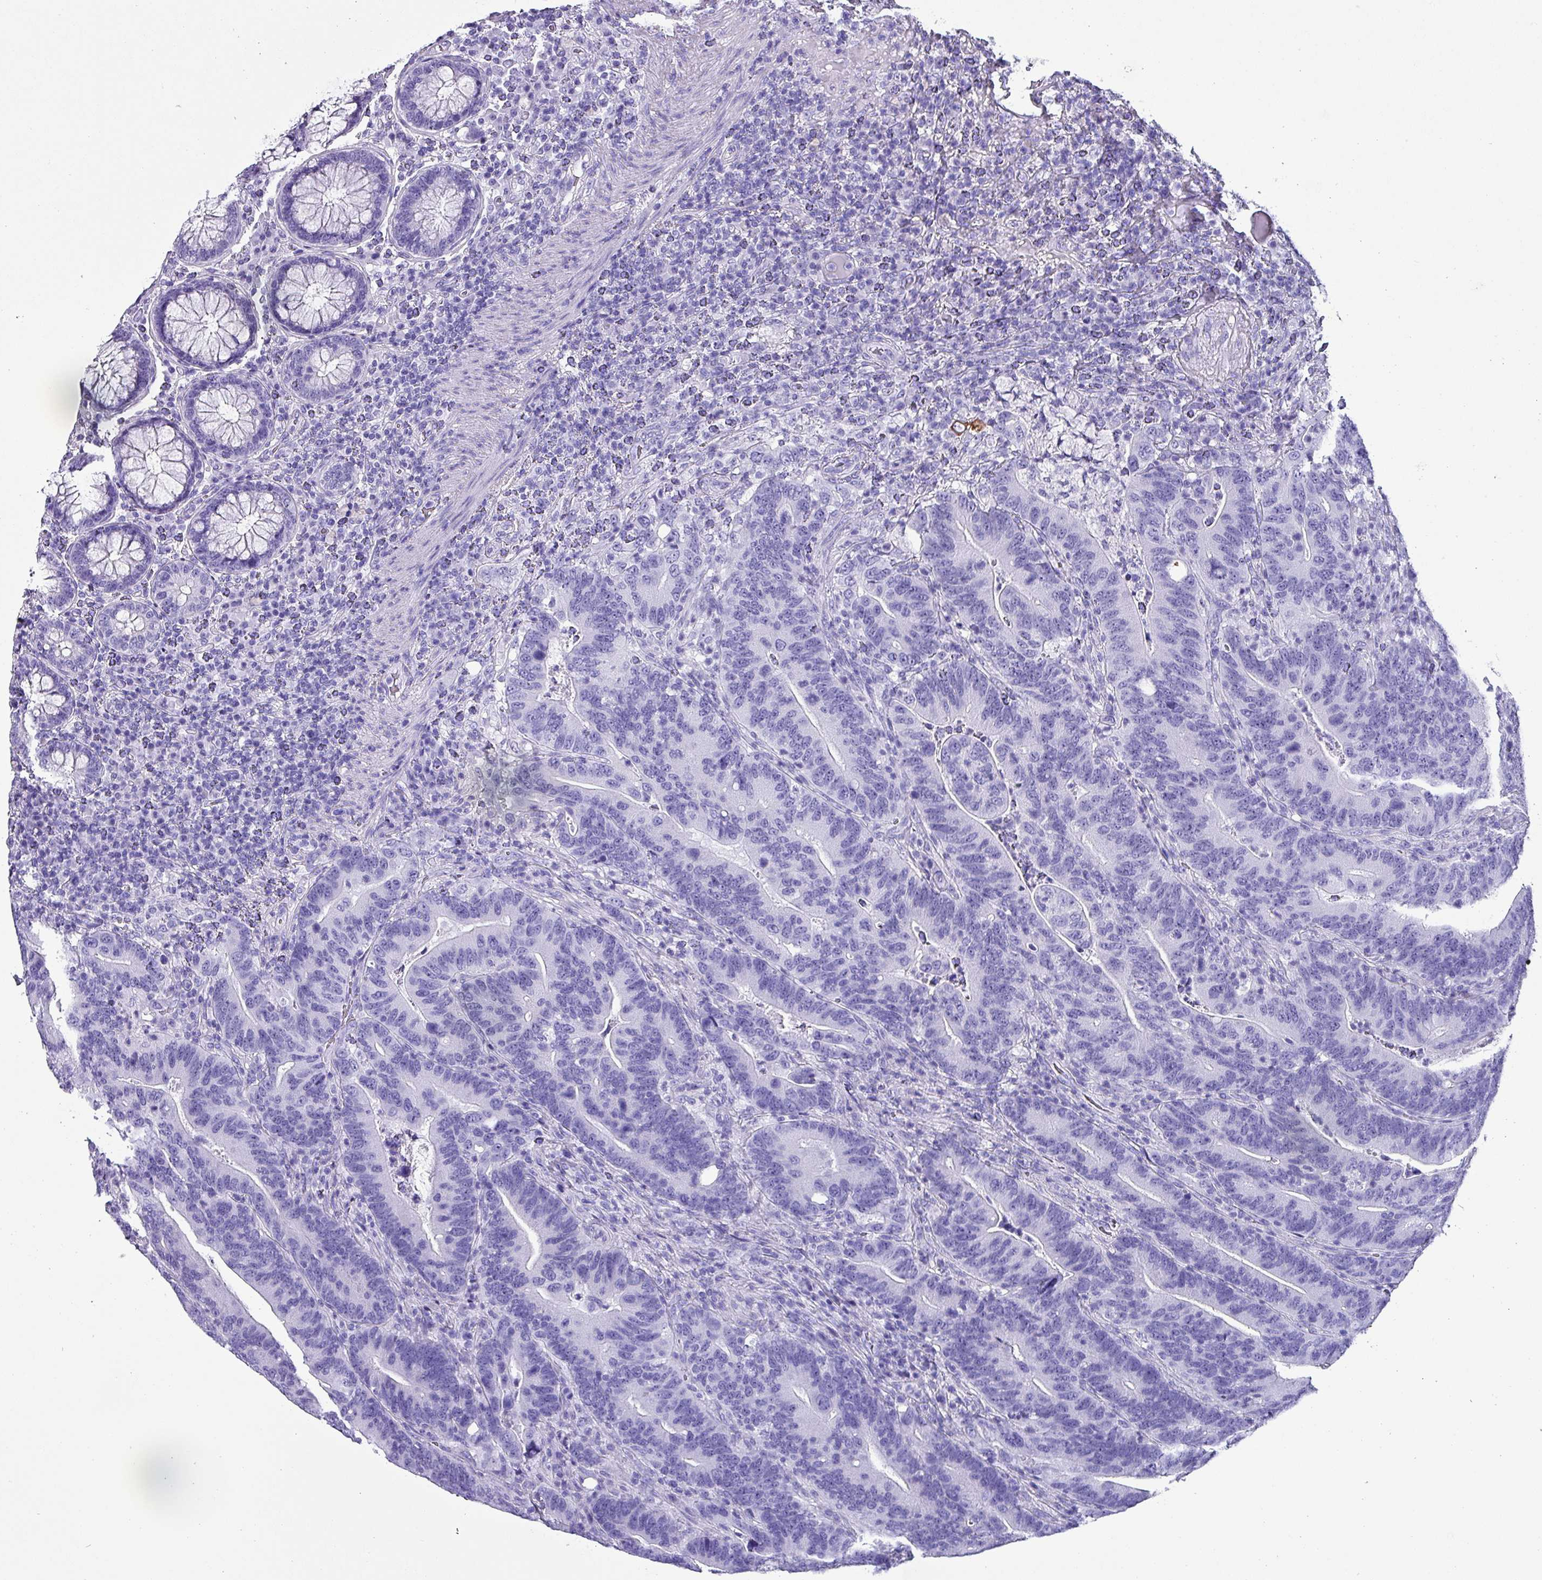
{"staining": {"intensity": "negative", "quantity": "none", "location": "none"}, "tissue": "colorectal cancer", "cell_type": "Tumor cells", "image_type": "cancer", "snomed": [{"axis": "morphology", "description": "Adenocarcinoma, NOS"}, {"axis": "topography", "description": "Colon"}], "caption": "This is a image of immunohistochemistry staining of colorectal cancer, which shows no positivity in tumor cells.", "gene": "KRT6C", "patient": {"sex": "female", "age": 66}}